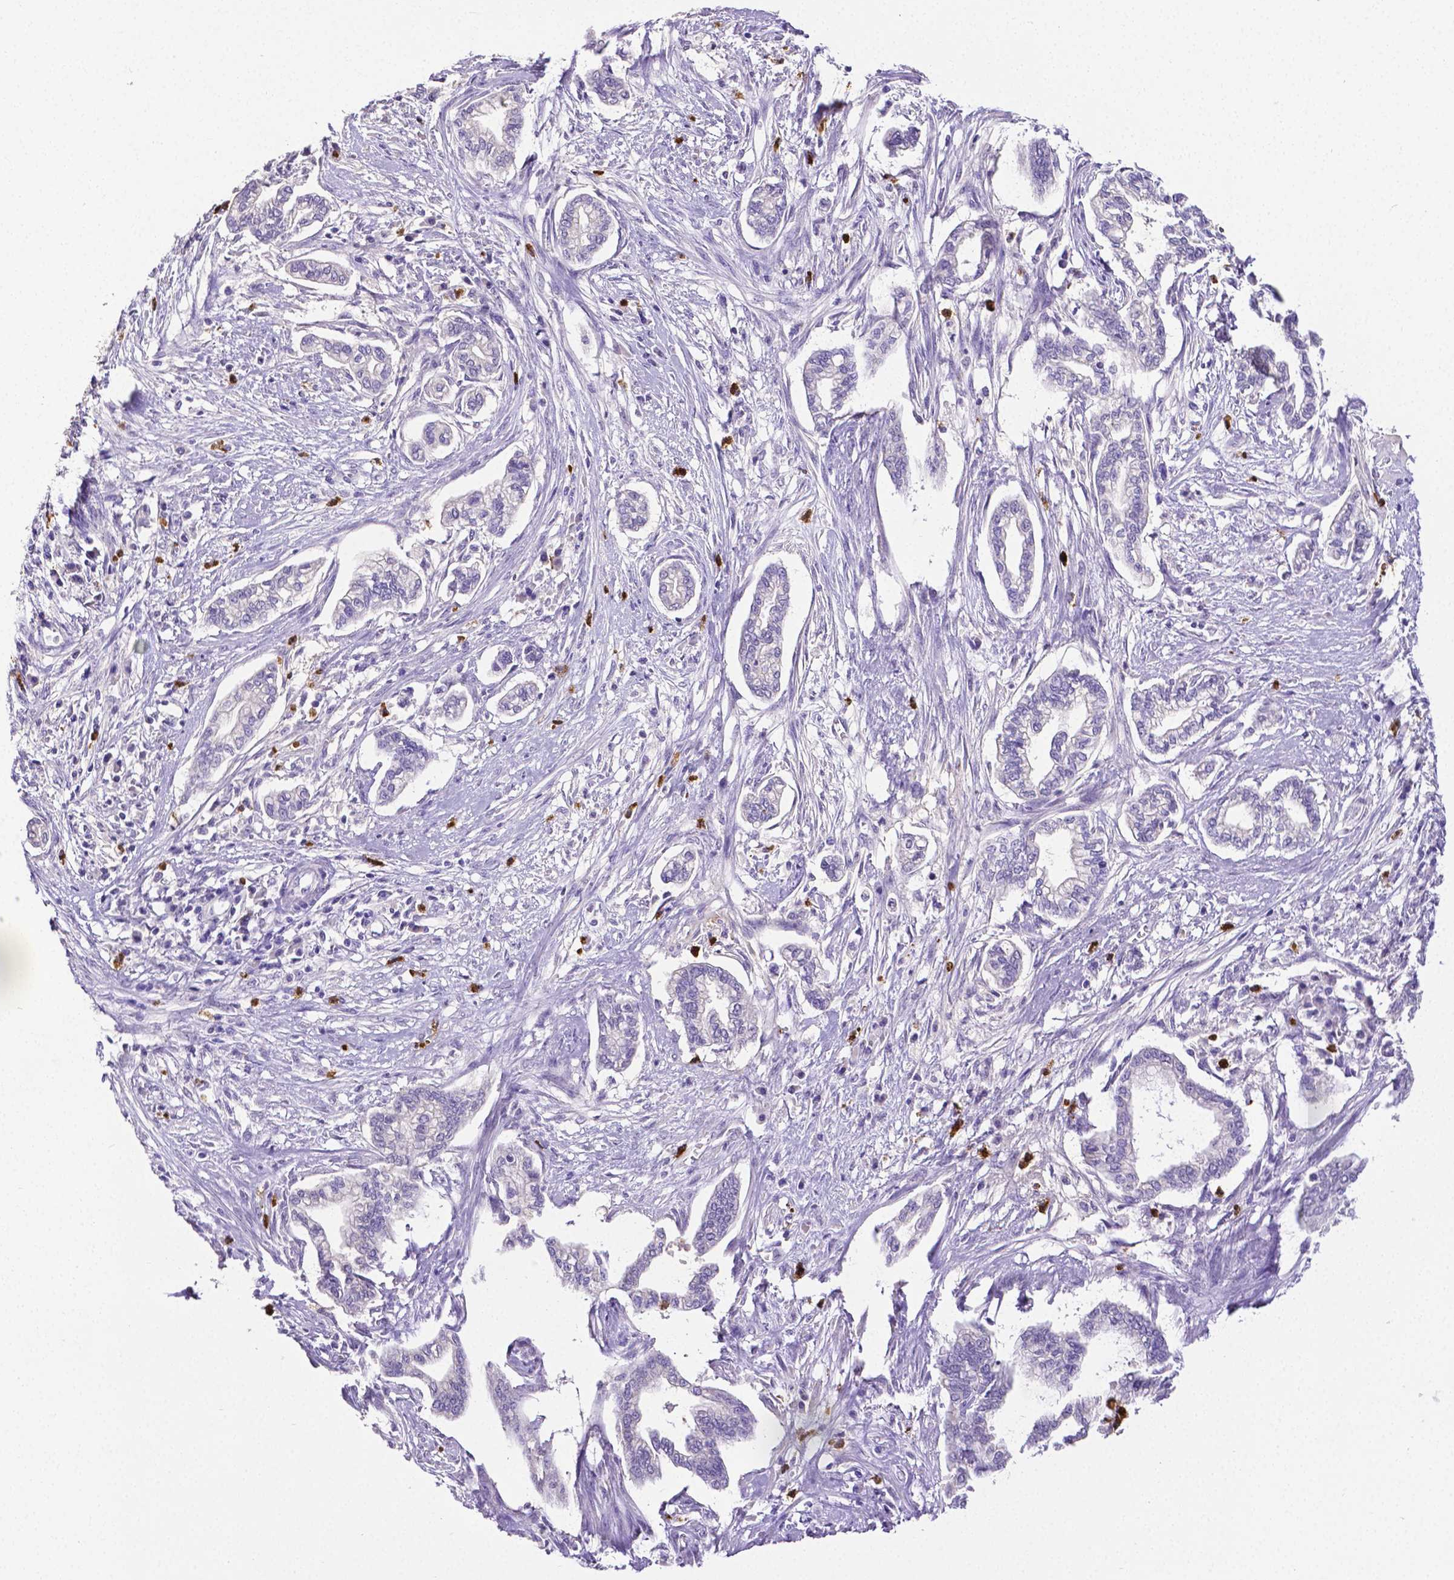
{"staining": {"intensity": "negative", "quantity": "none", "location": "none"}, "tissue": "cervical cancer", "cell_type": "Tumor cells", "image_type": "cancer", "snomed": [{"axis": "morphology", "description": "Adenocarcinoma, NOS"}, {"axis": "topography", "description": "Cervix"}], "caption": "This is a photomicrograph of immunohistochemistry (IHC) staining of cervical cancer, which shows no positivity in tumor cells.", "gene": "MMP9", "patient": {"sex": "female", "age": 62}}